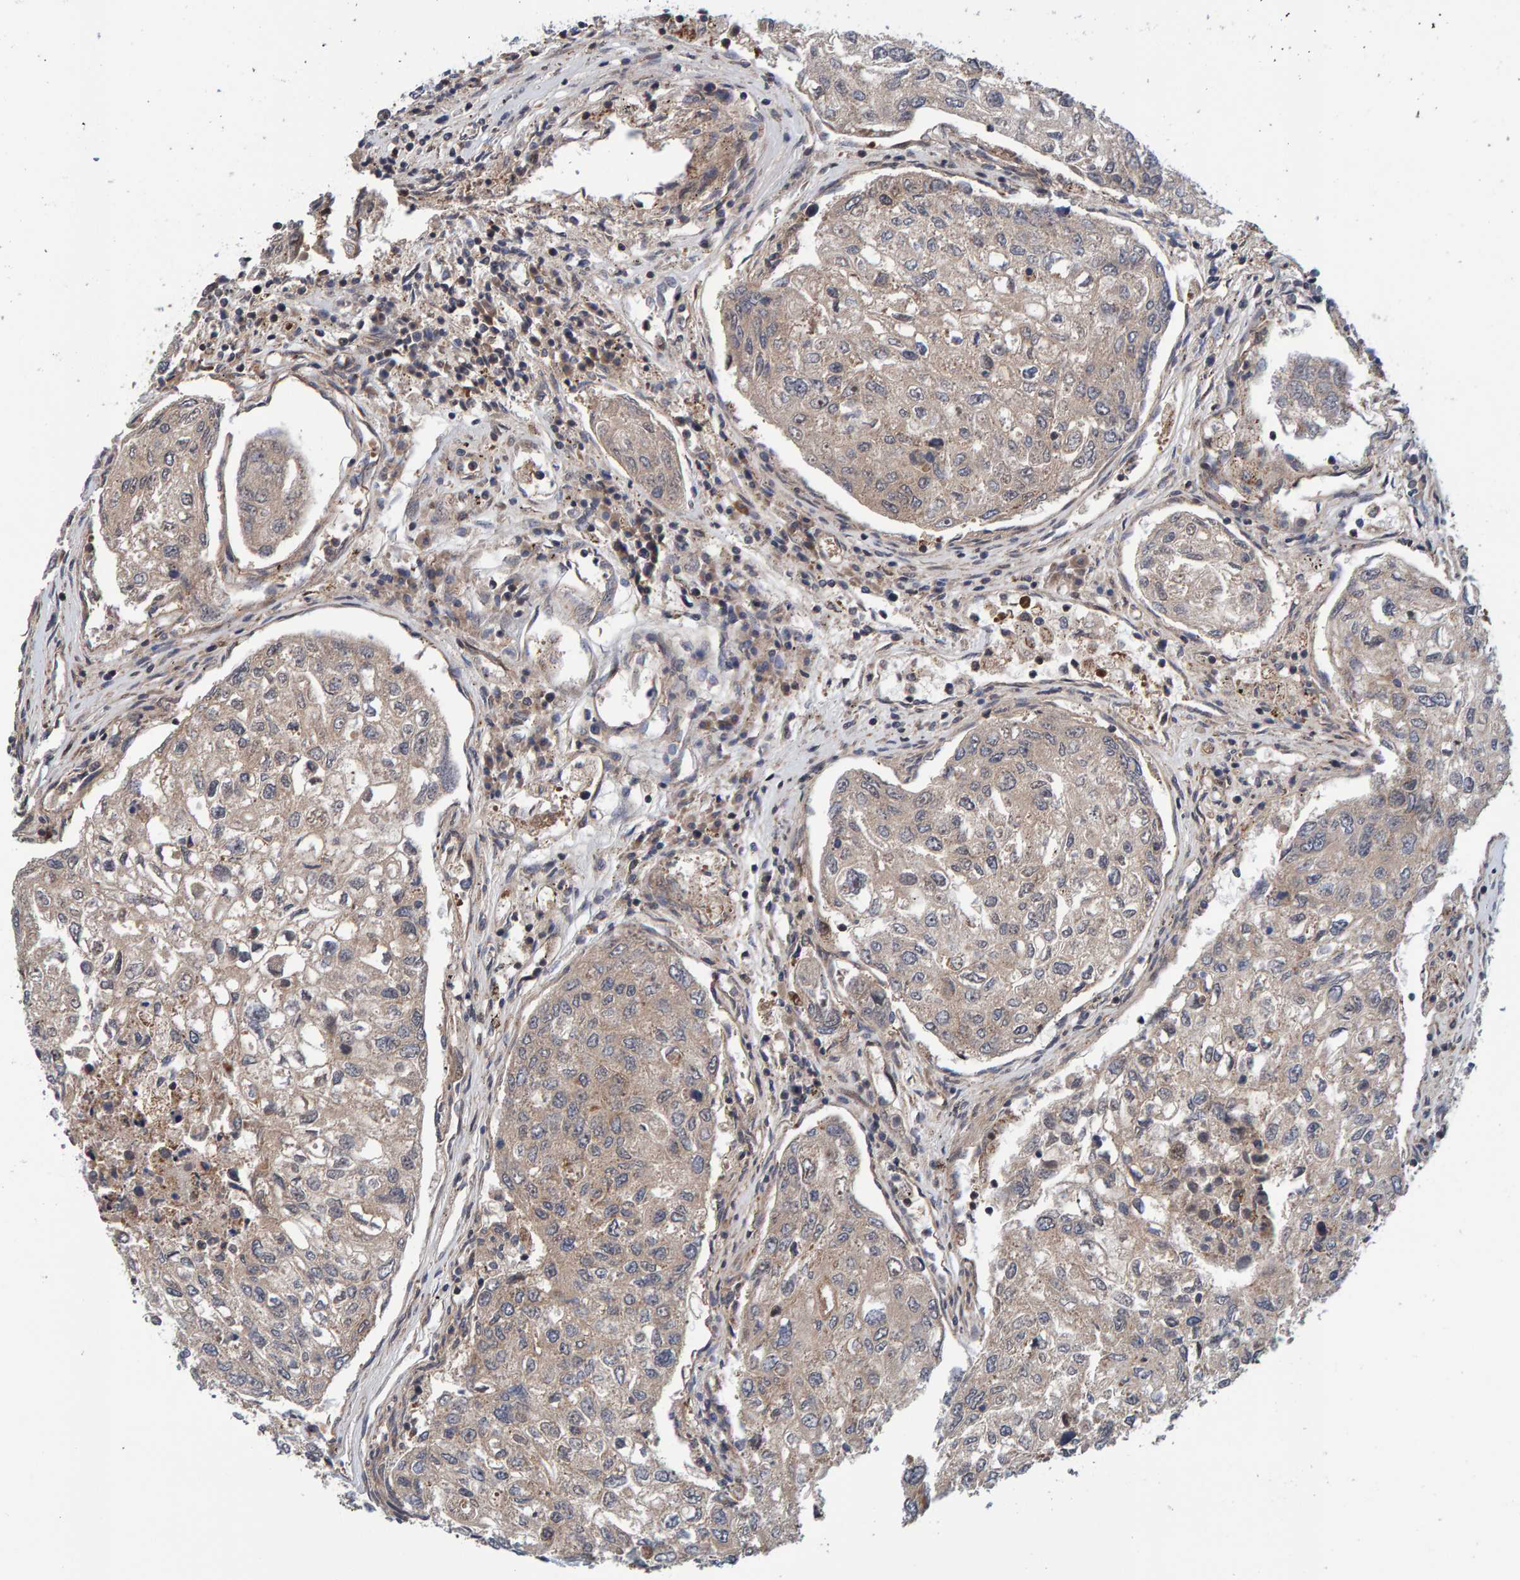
{"staining": {"intensity": "weak", "quantity": ">75%", "location": "cytoplasmic/membranous"}, "tissue": "urothelial cancer", "cell_type": "Tumor cells", "image_type": "cancer", "snomed": [{"axis": "morphology", "description": "Urothelial carcinoma, High grade"}, {"axis": "topography", "description": "Lymph node"}, {"axis": "topography", "description": "Urinary bladder"}], "caption": "Weak cytoplasmic/membranous protein expression is present in approximately >75% of tumor cells in high-grade urothelial carcinoma.", "gene": "SCRN2", "patient": {"sex": "male", "age": 51}}